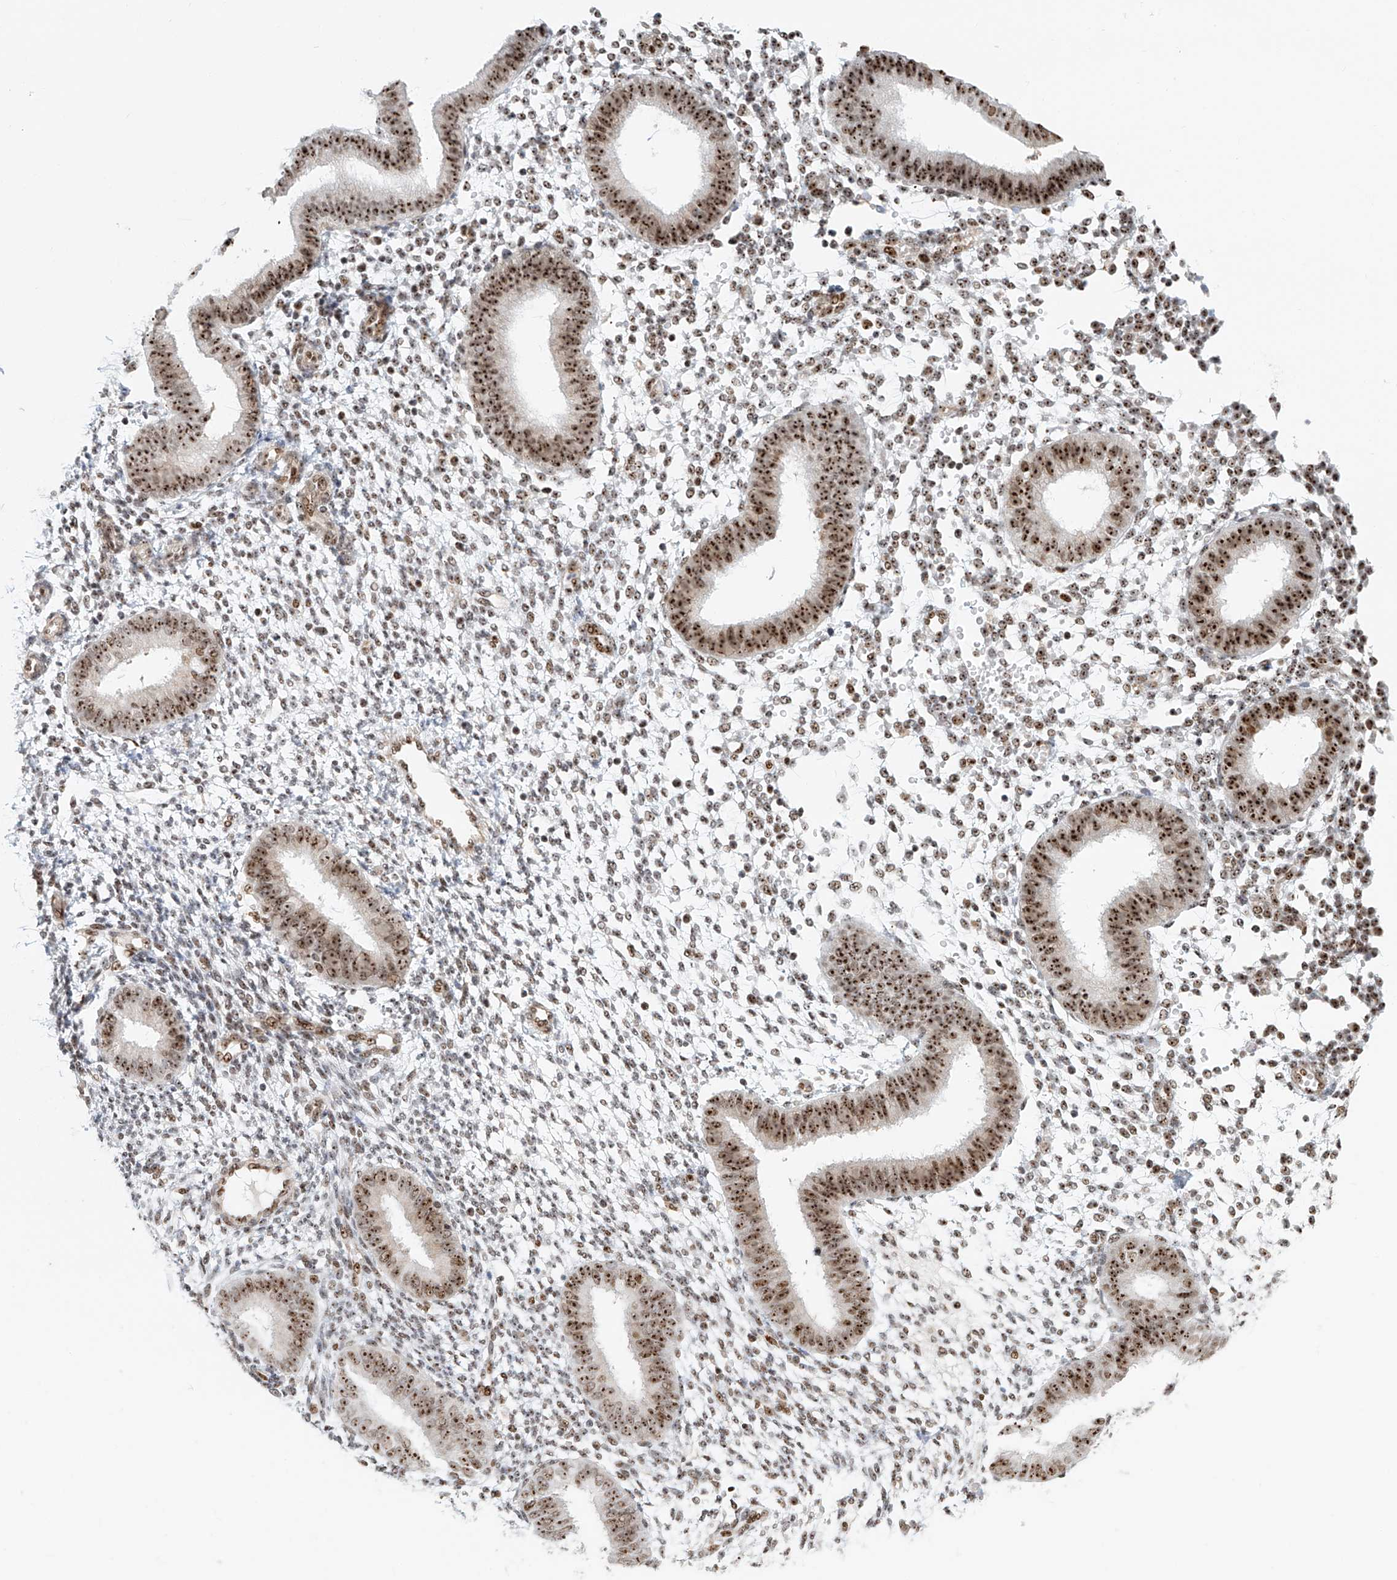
{"staining": {"intensity": "weak", "quantity": "25%-75%", "location": "nuclear"}, "tissue": "endometrium", "cell_type": "Cells in endometrial stroma", "image_type": "normal", "snomed": [{"axis": "morphology", "description": "Normal tissue, NOS"}, {"axis": "topography", "description": "Uterus"}, {"axis": "topography", "description": "Endometrium"}], "caption": "Endometrium stained with a protein marker demonstrates weak staining in cells in endometrial stroma.", "gene": "PRUNE2", "patient": {"sex": "female", "age": 48}}